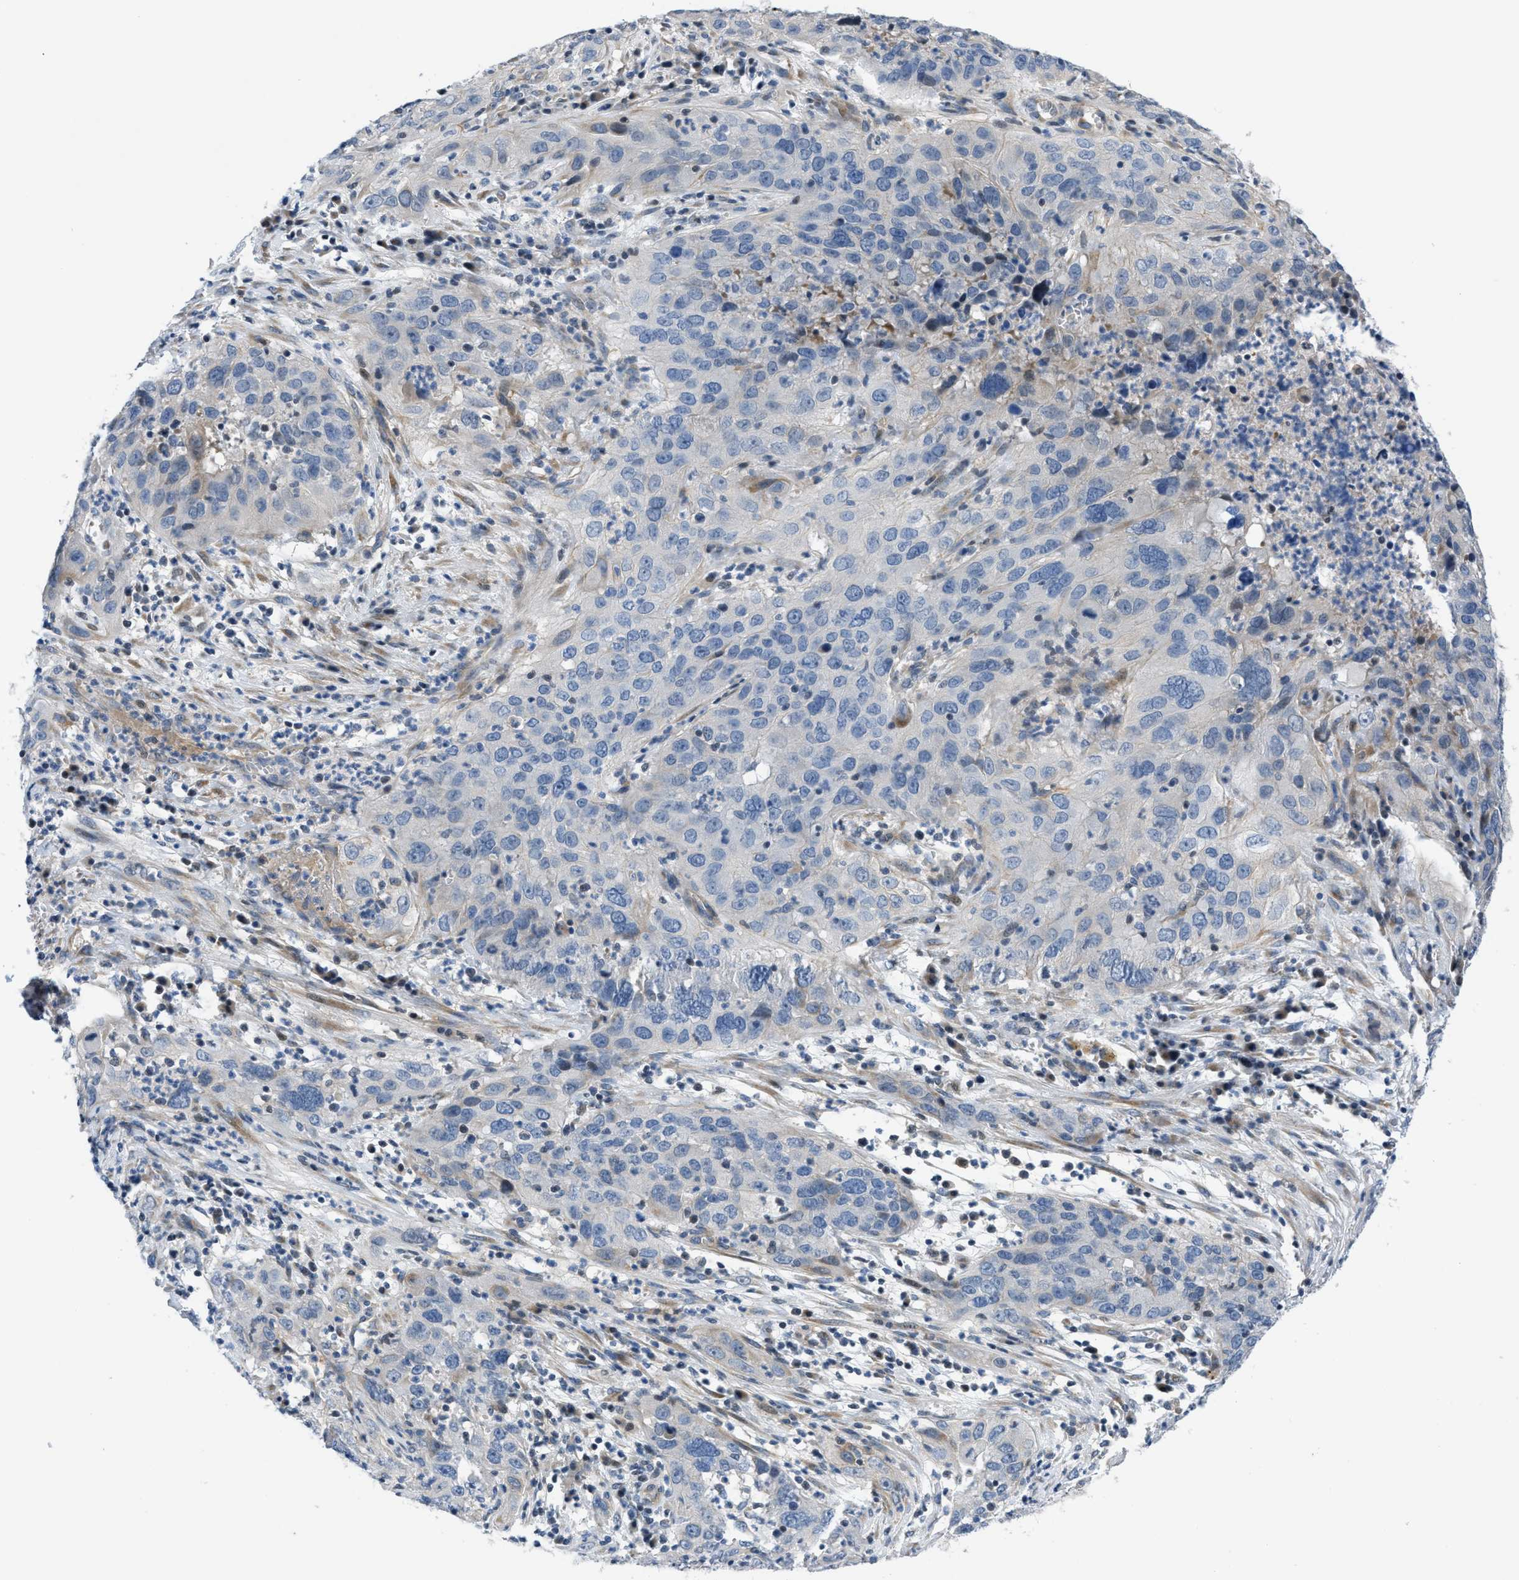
{"staining": {"intensity": "negative", "quantity": "none", "location": "none"}, "tissue": "cervical cancer", "cell_type": "Tumor cells", "image_type": "cancer", "snomed": [{"axis": "morphology", "description": "Squamous cell carcinoma, NOS"}, {"axis": "topography", "description": "Cervix"}], "caption": "The immunohistochemistry (IHC) micrograph has no significant expression in tumor cells of cervical squamous cell carcinoma tissue. (DAB (3,3'-diaminobenzidine) immunohistochemistry, high magnification).", "gene": "FDCSP", "patient": {"sex": "female", "age": 32}}